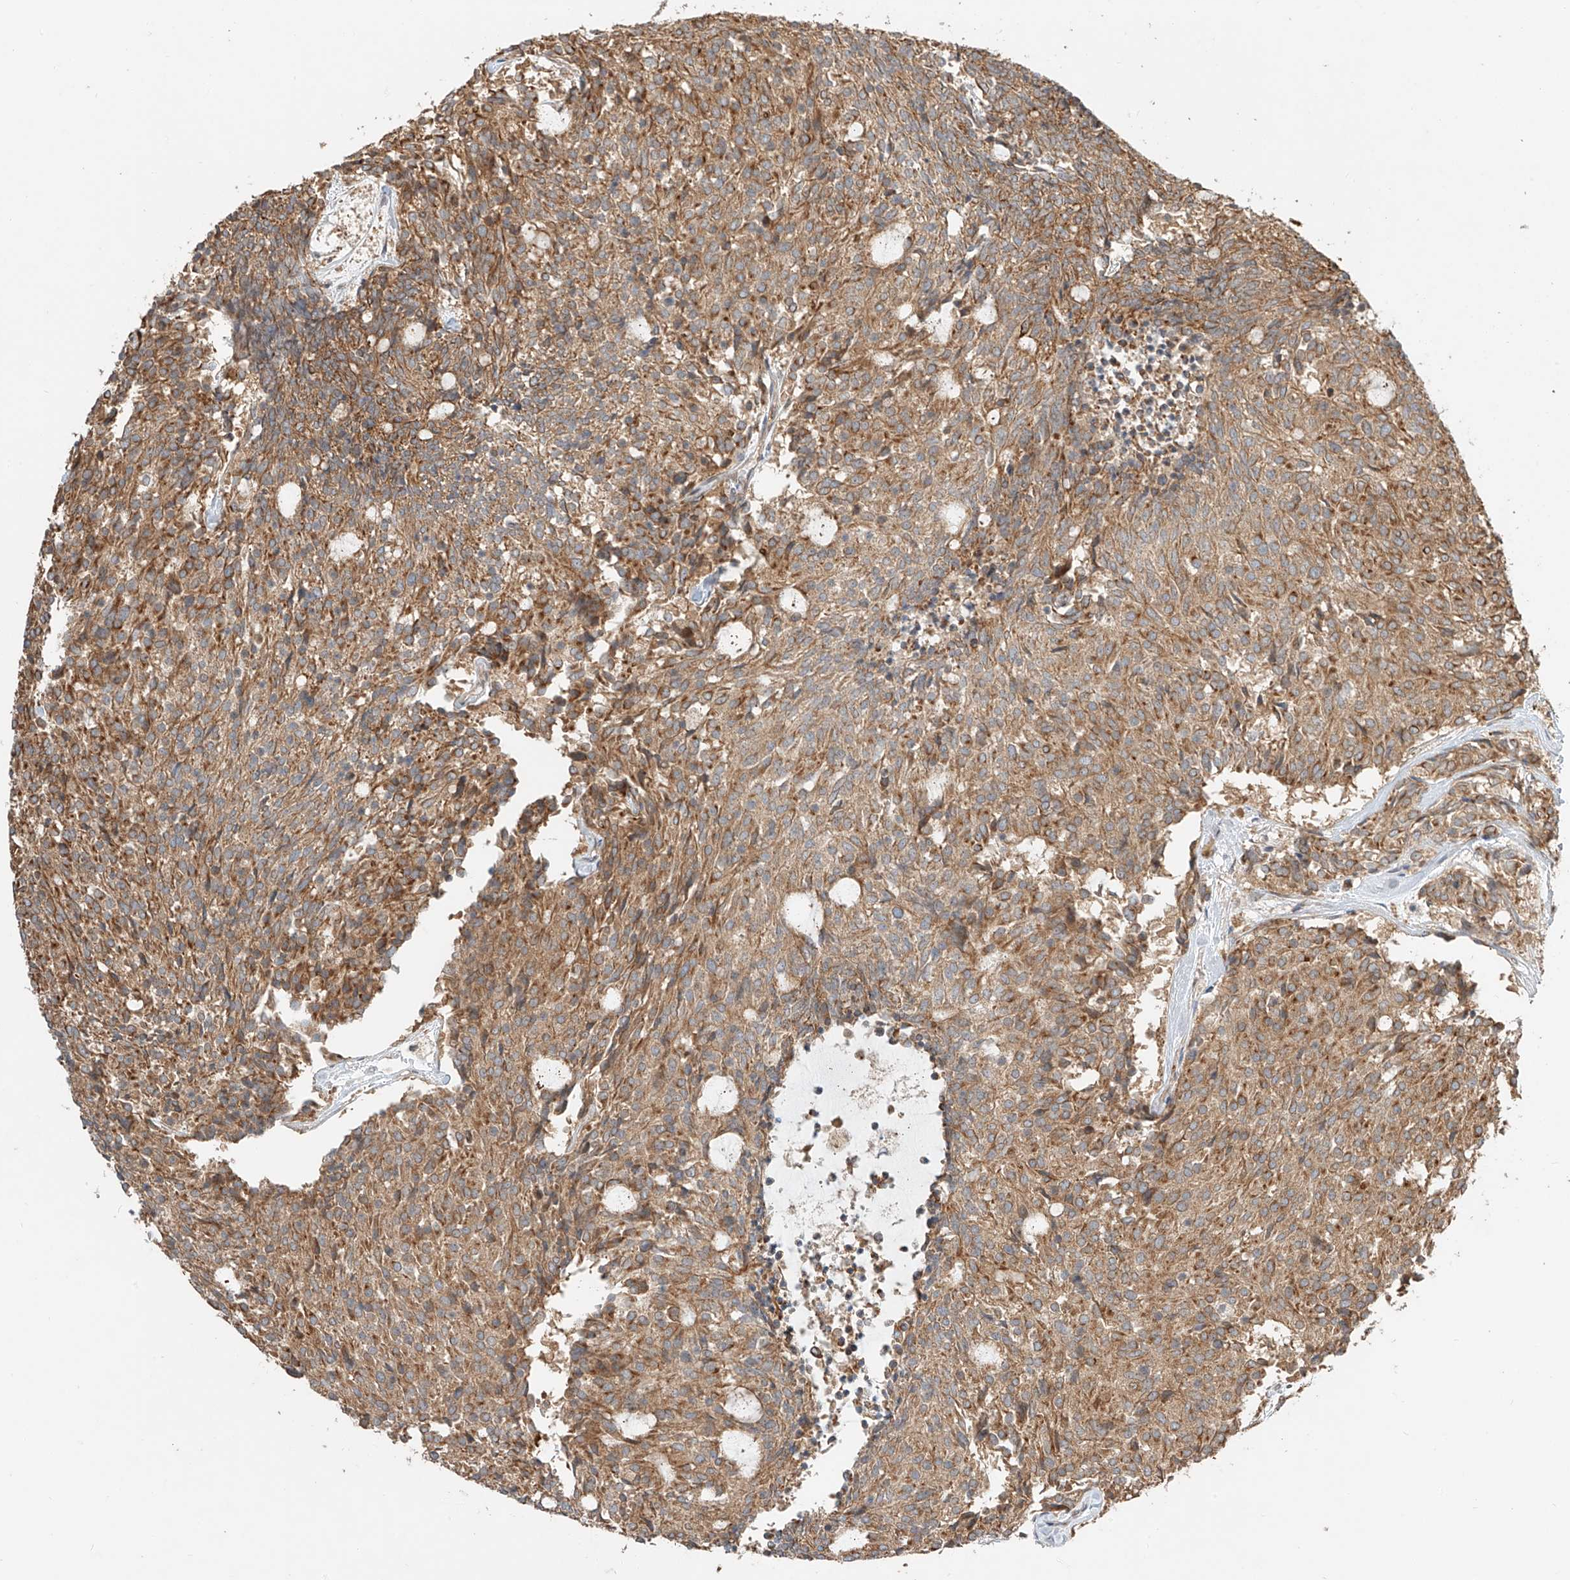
{"staining": {"intensity": "moderate", "quantity": ">75%", "location": "cytoplasmic/membranous"}, "tissue": "carcinoid", "cell_type": "Tumor cells", "image_type": "cancer", "snomed": [{"axis": "morphology", "description": "Carcinoid, malignant, NOS"}, {"axis": "topography", "description": "Pancreas"}], "caption": "The photomicrograph displays staining of carcinoid, revealing moderate cytoplasmic/membranous protein staining (brown color) within tumor cells. (Brightfield microscopy of DAB IHC at high magnification).", "gene": "CEP162", "patient": {"sex": "female", "age": 54}}